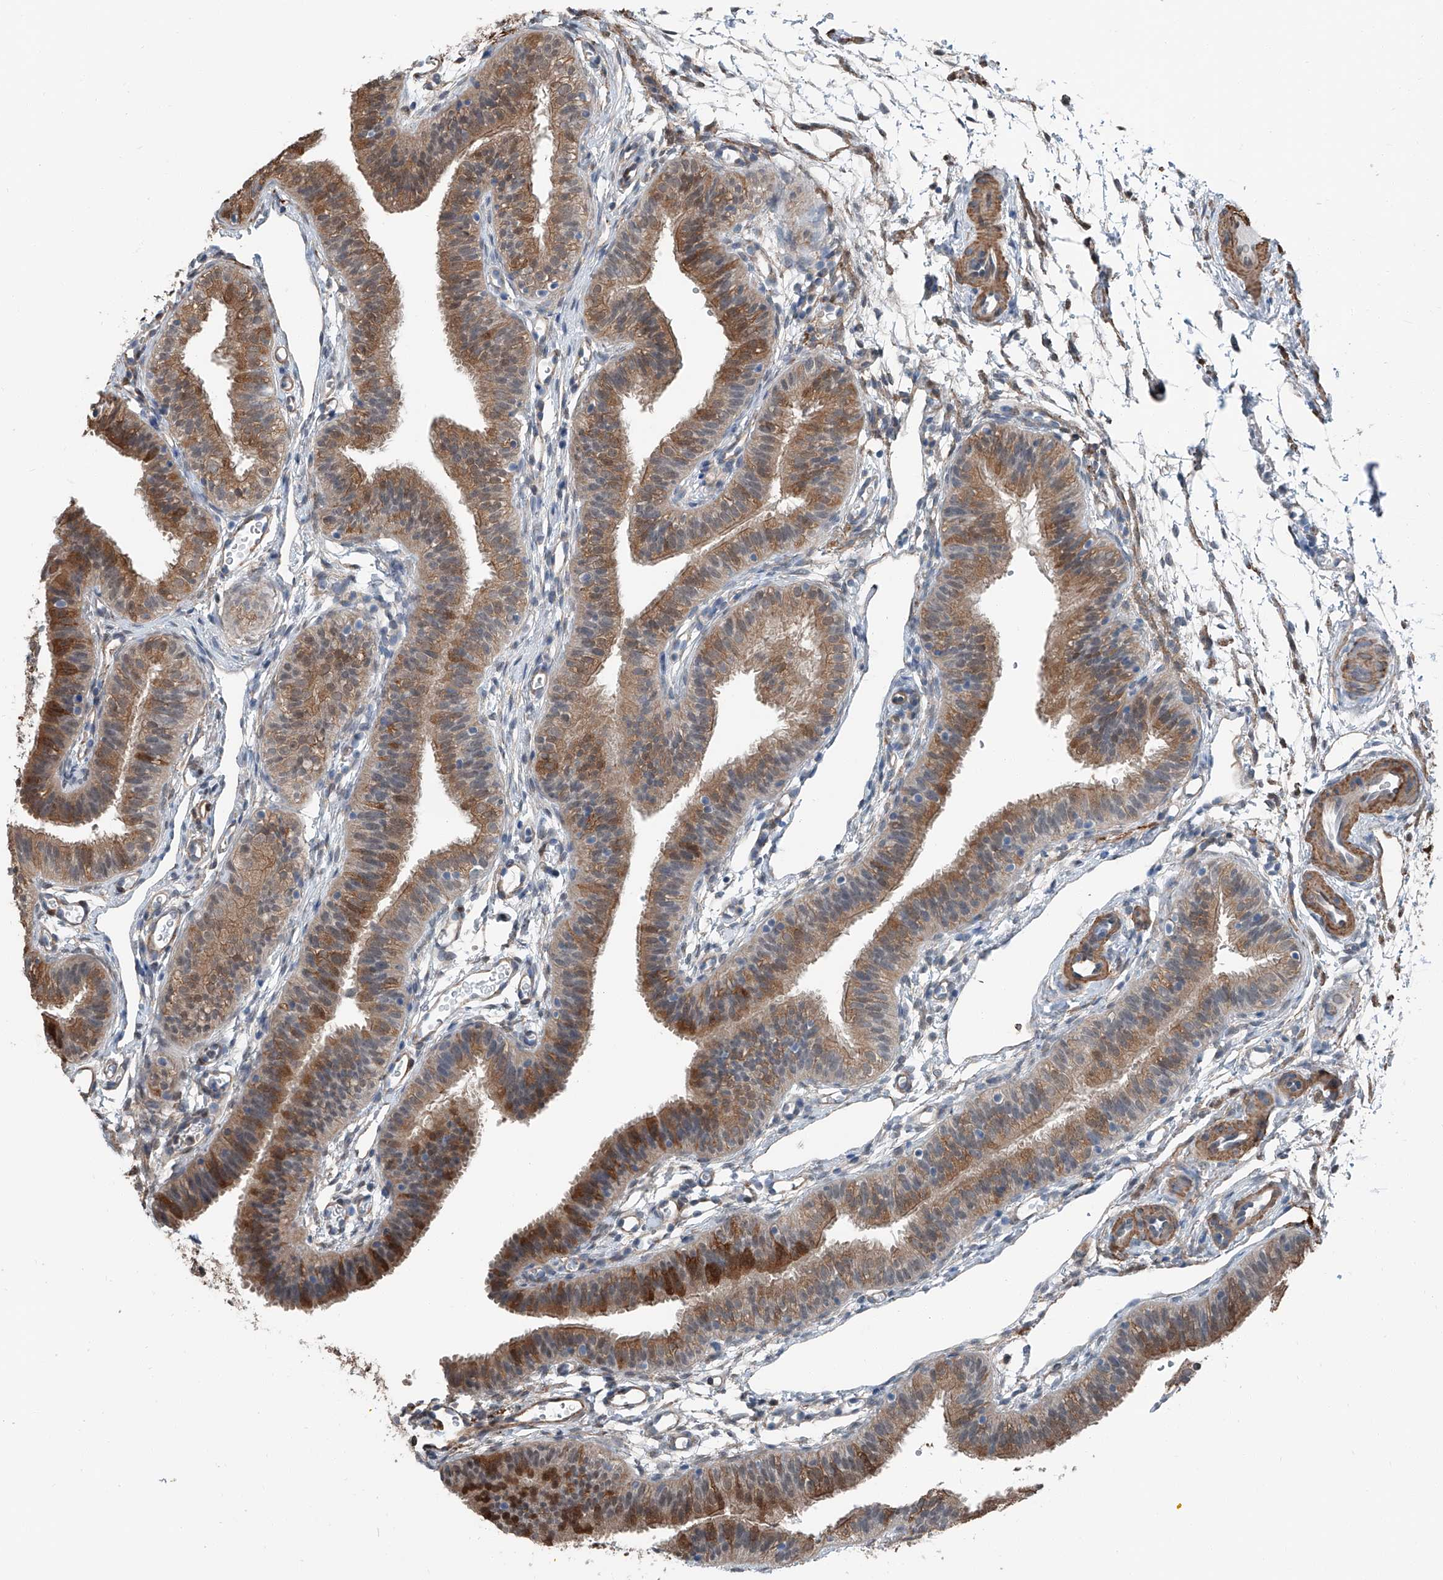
{"staining": {"intensity": "moderate", "quantity": ">75%", "location": "cytoplasmic/membranous"}, "tissue": "fallopian tube", "cell_type": "Glandular cells", "image_type": "normal", "snomed": [{"axis": "morphology", "description": "Normal tissue, NOS"}, {"axis": "topography", "description": "Fallopian tube"}], "caption": "About >75% of glandular cells in benign fallopian tube reveal moderate cytoplasmic/membranous protein positivity as visualized by brown immunohistochemical staining.", "gene": "HSPA6", "patient": {"sex": "female", "age": 35}}